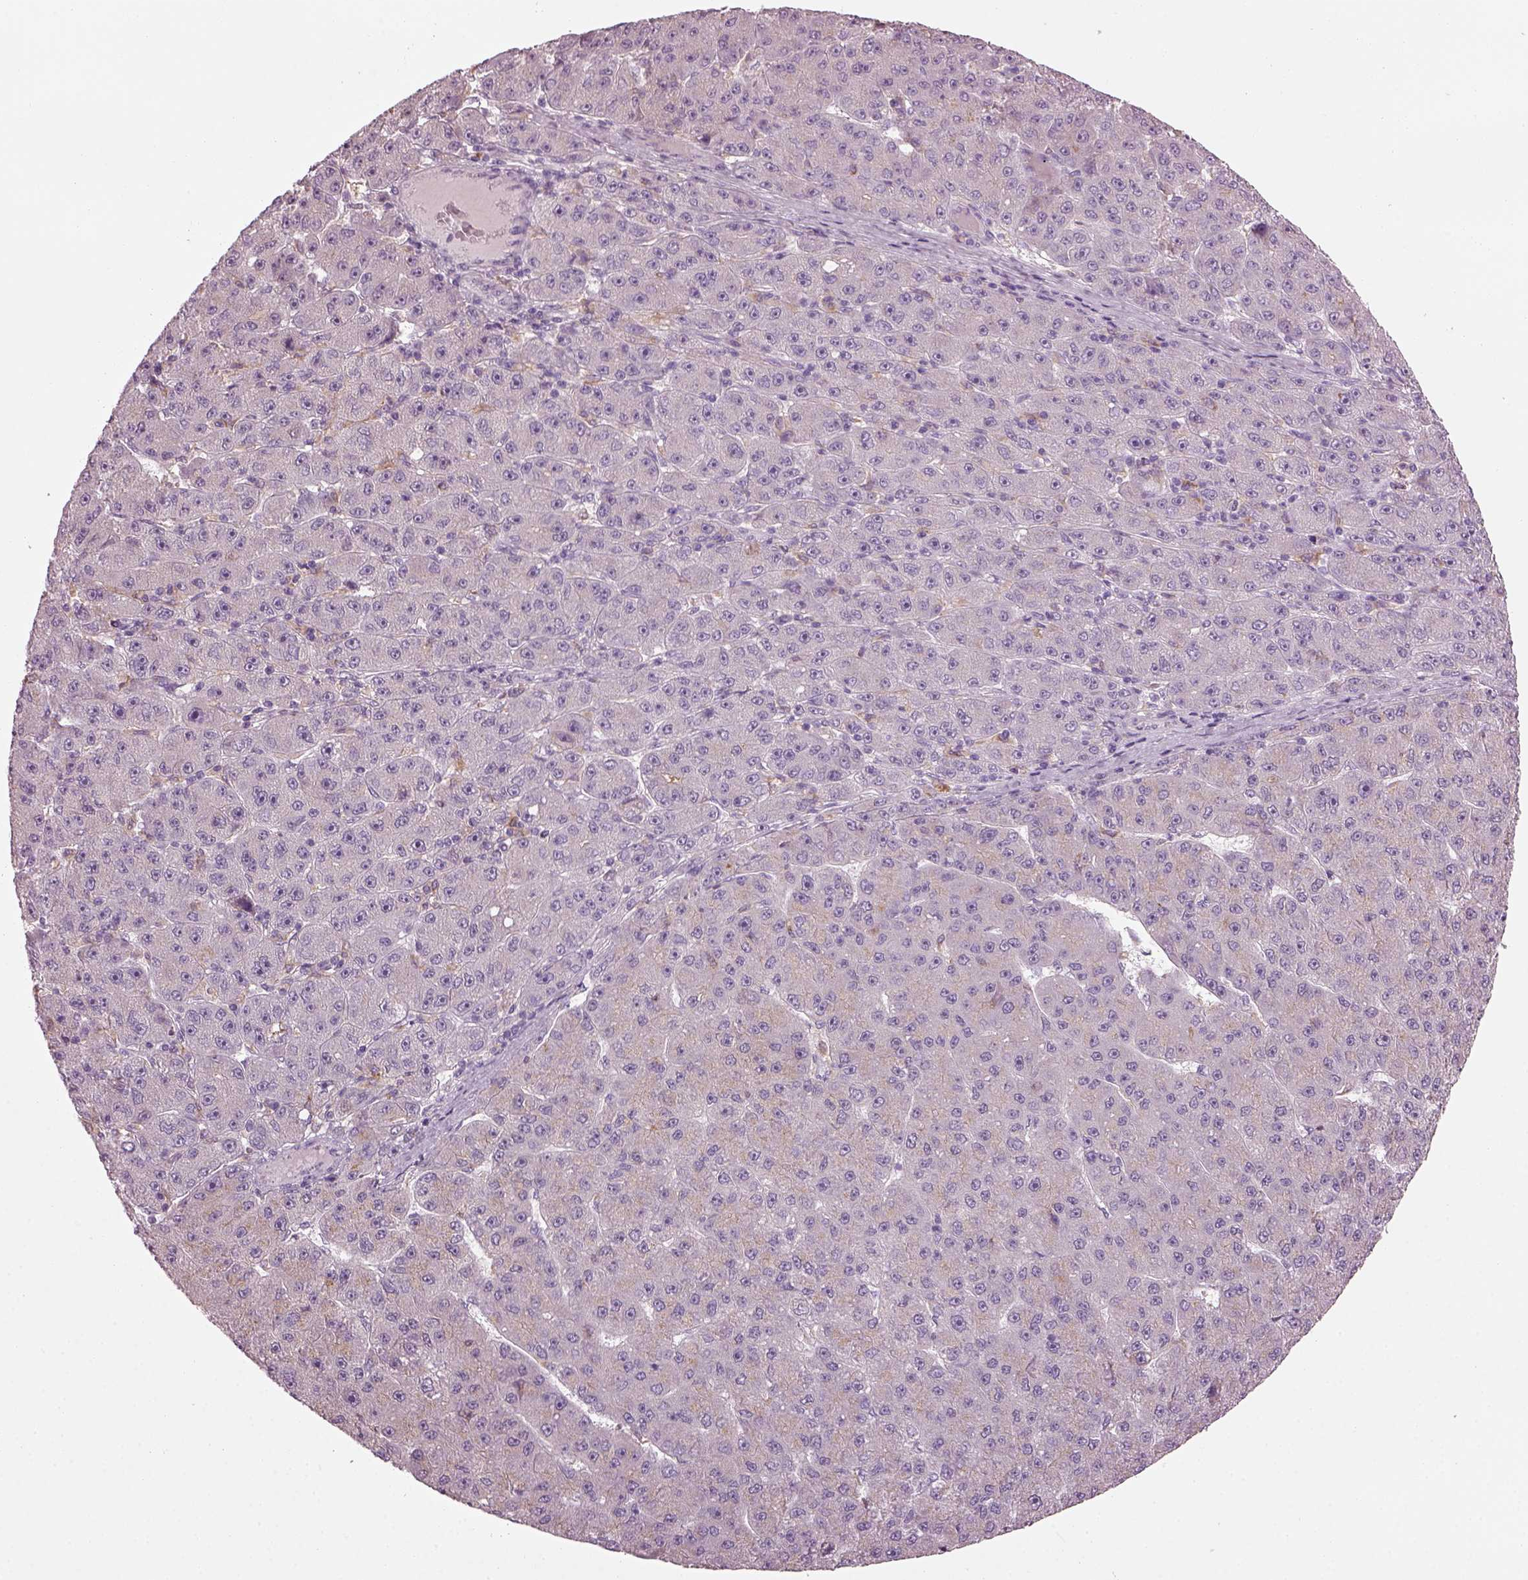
{"staining": {"intensity": "negative", "quantity": "none", "location": "none"}, "tissue": "liver cancer", "cell_type": "Tumor cells", "image_type": "cancer", "snomed": [{"axis": "morphology", "description": "Carcinoma, Hepatocellular, NOS"}, {"axis": "topography", "description": "Liver"}], "caption": "The photomicrograph exhibits no staining of tumor cells in liver cancer.", "gene": "TMEM231", "patient": {"sex": "male", "age": 67}}